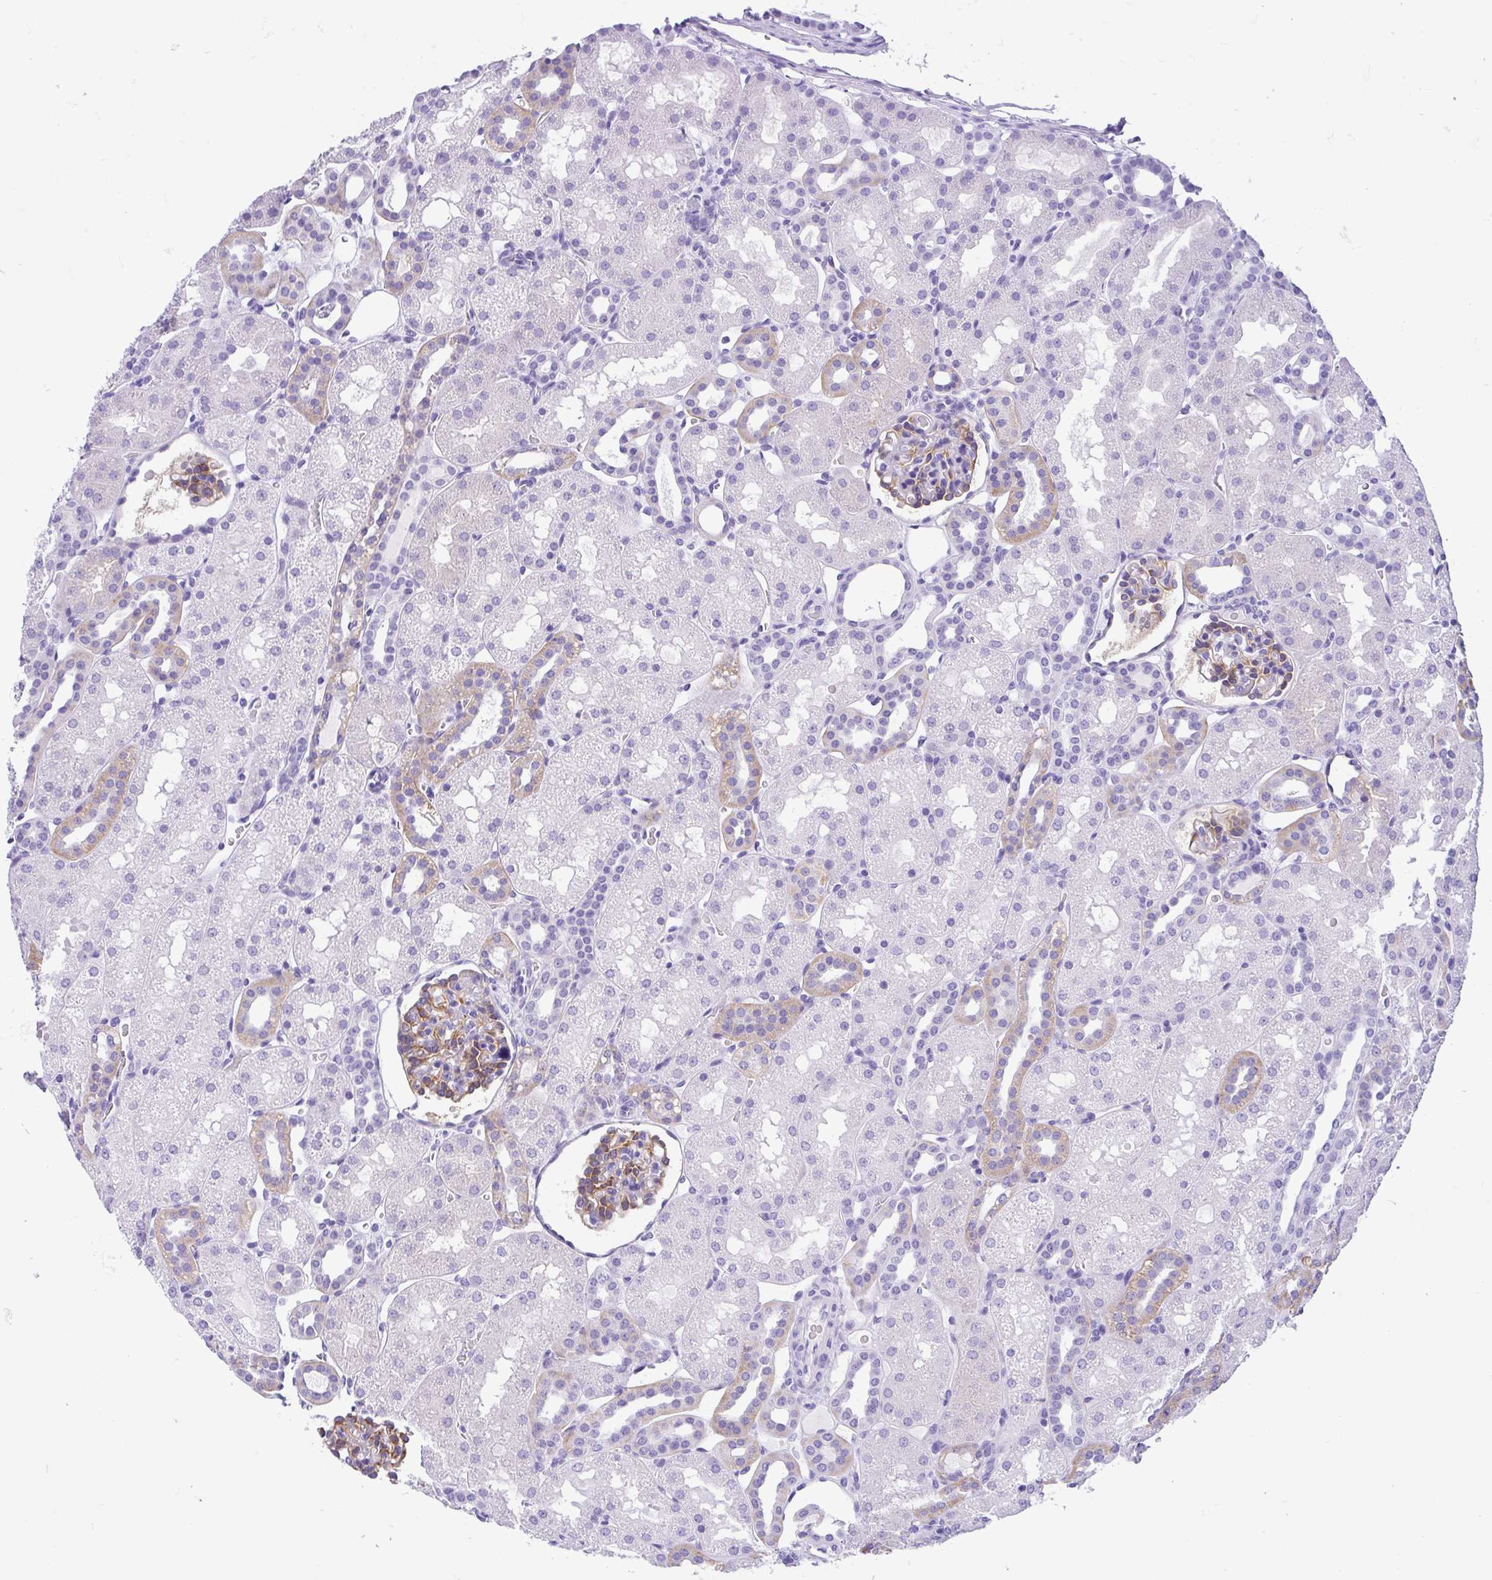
{"staining": {"intensity": "moderate", "quantity": "<25%", "location": "cytoplasmic/membranous"}, "tissue": "kidney", "cell_type": "Cells in glomeruli", "image_type": "normal", "snomed": [{"axis": "morphology", "description": "Normal tissue, NOS"}, {"axis": "topography", "description": "Kidney"}], "caption": "Protein expression analysis of unremarkable human kidney reveals moderate cytoplasmic/membranous expression in approximately <25% of cells in glomeruli. The staining was performed using DAB (3,3'-diaminobenzidine) to visualize the protein expression in brown, while the nuclei were stained in blue with hematoxylin (Magnification: 20x).", "gene": "ENSG00000274792", "patient": {"sex": "male", "age": 2}}